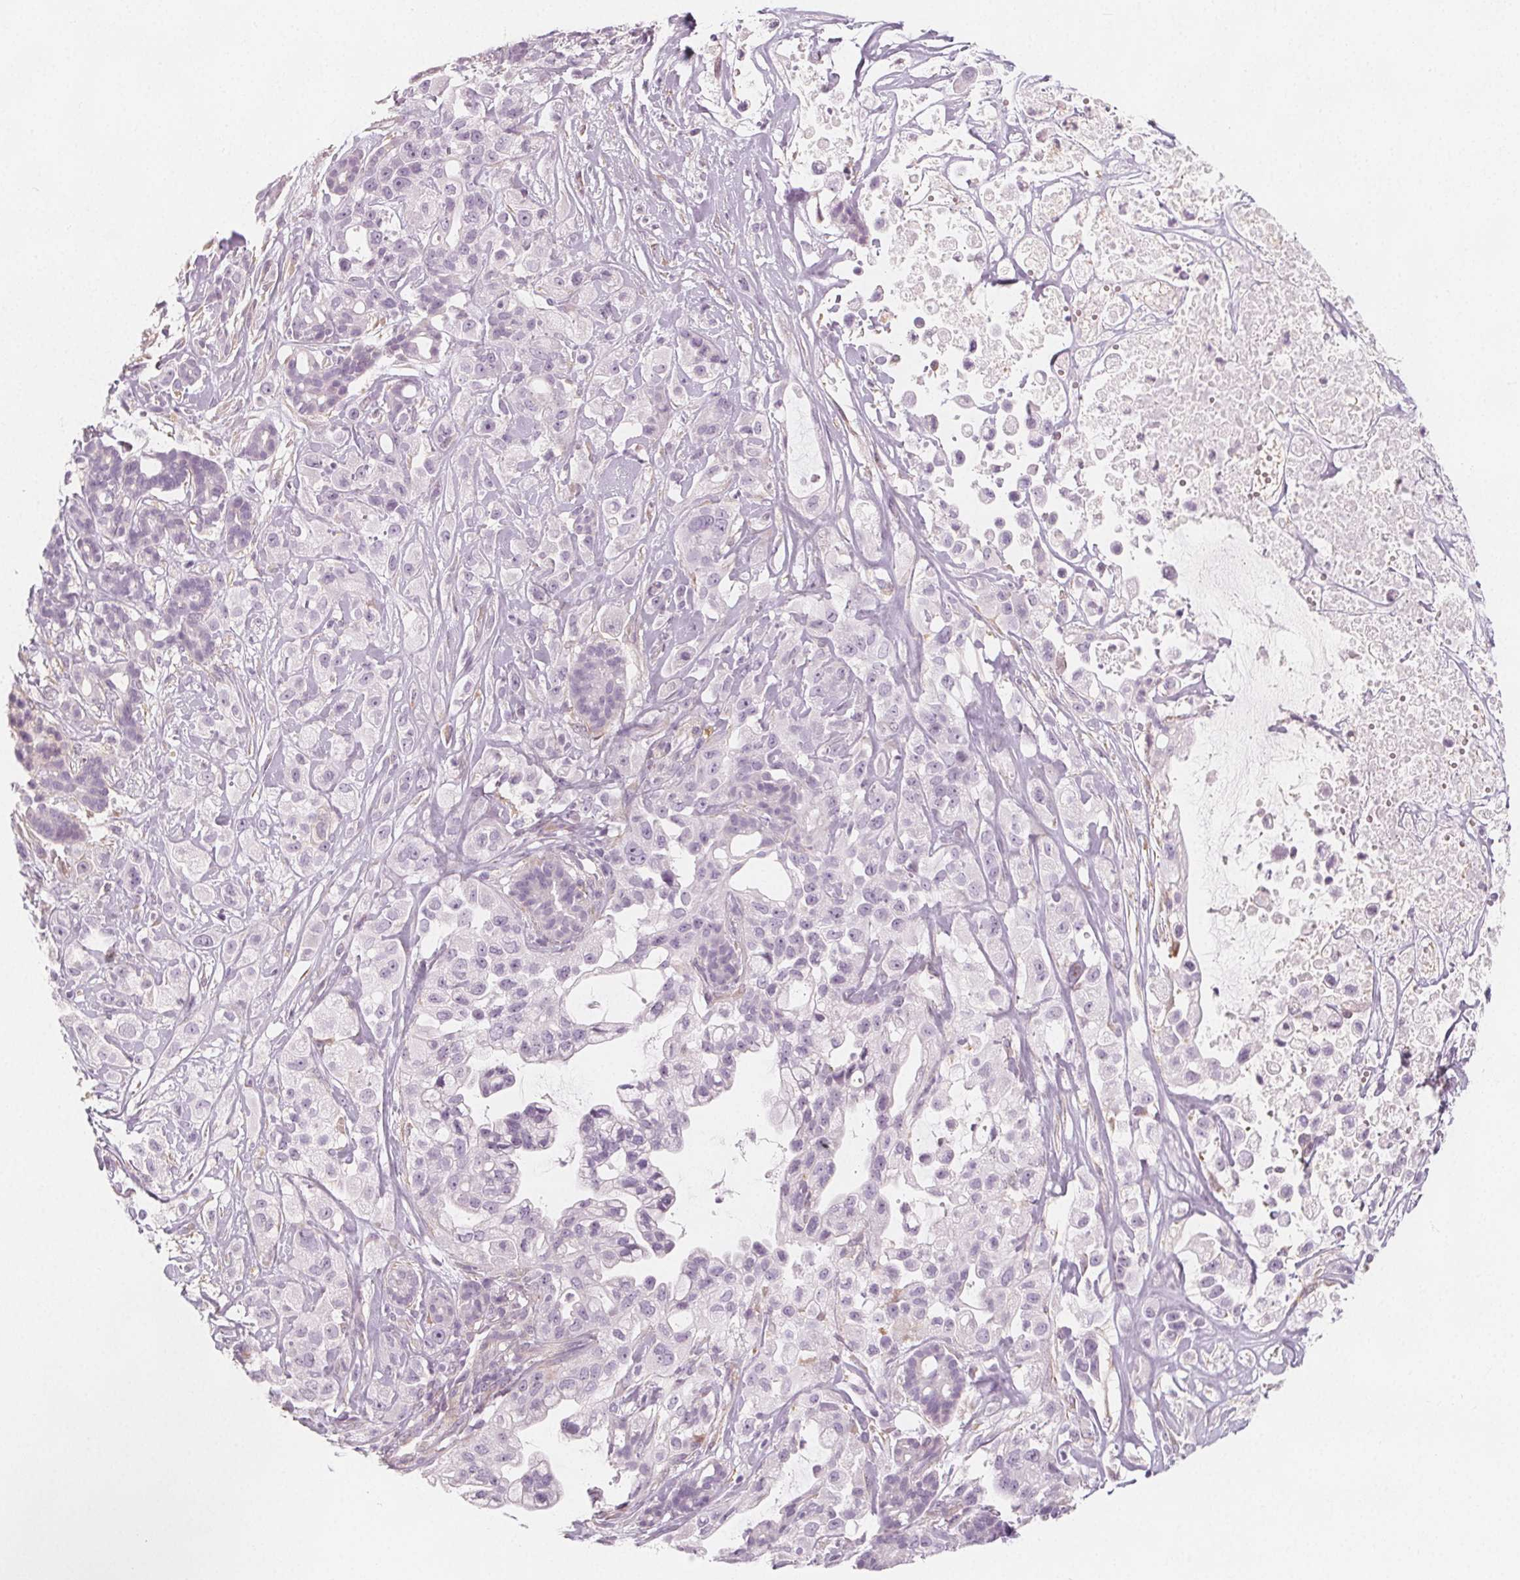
{"staining": {"intensity": "negative", "quantity": "none", "location": "none"}, "tissue": "pancreatic cancer", "cell_type": "Tumor cells", "image_type": "cancer", "snomed": [{"axis": "morphology", "description": "Adenocarcinoma, NOS"}, {"axis": "topography", "description": "Pancreas"}], "caption": "An image of human pancreatic adenocarcinoma is negative for staining in tumor cells.", "gene": "MAP1A", "patient": {"sex": "male", "age": 44}}